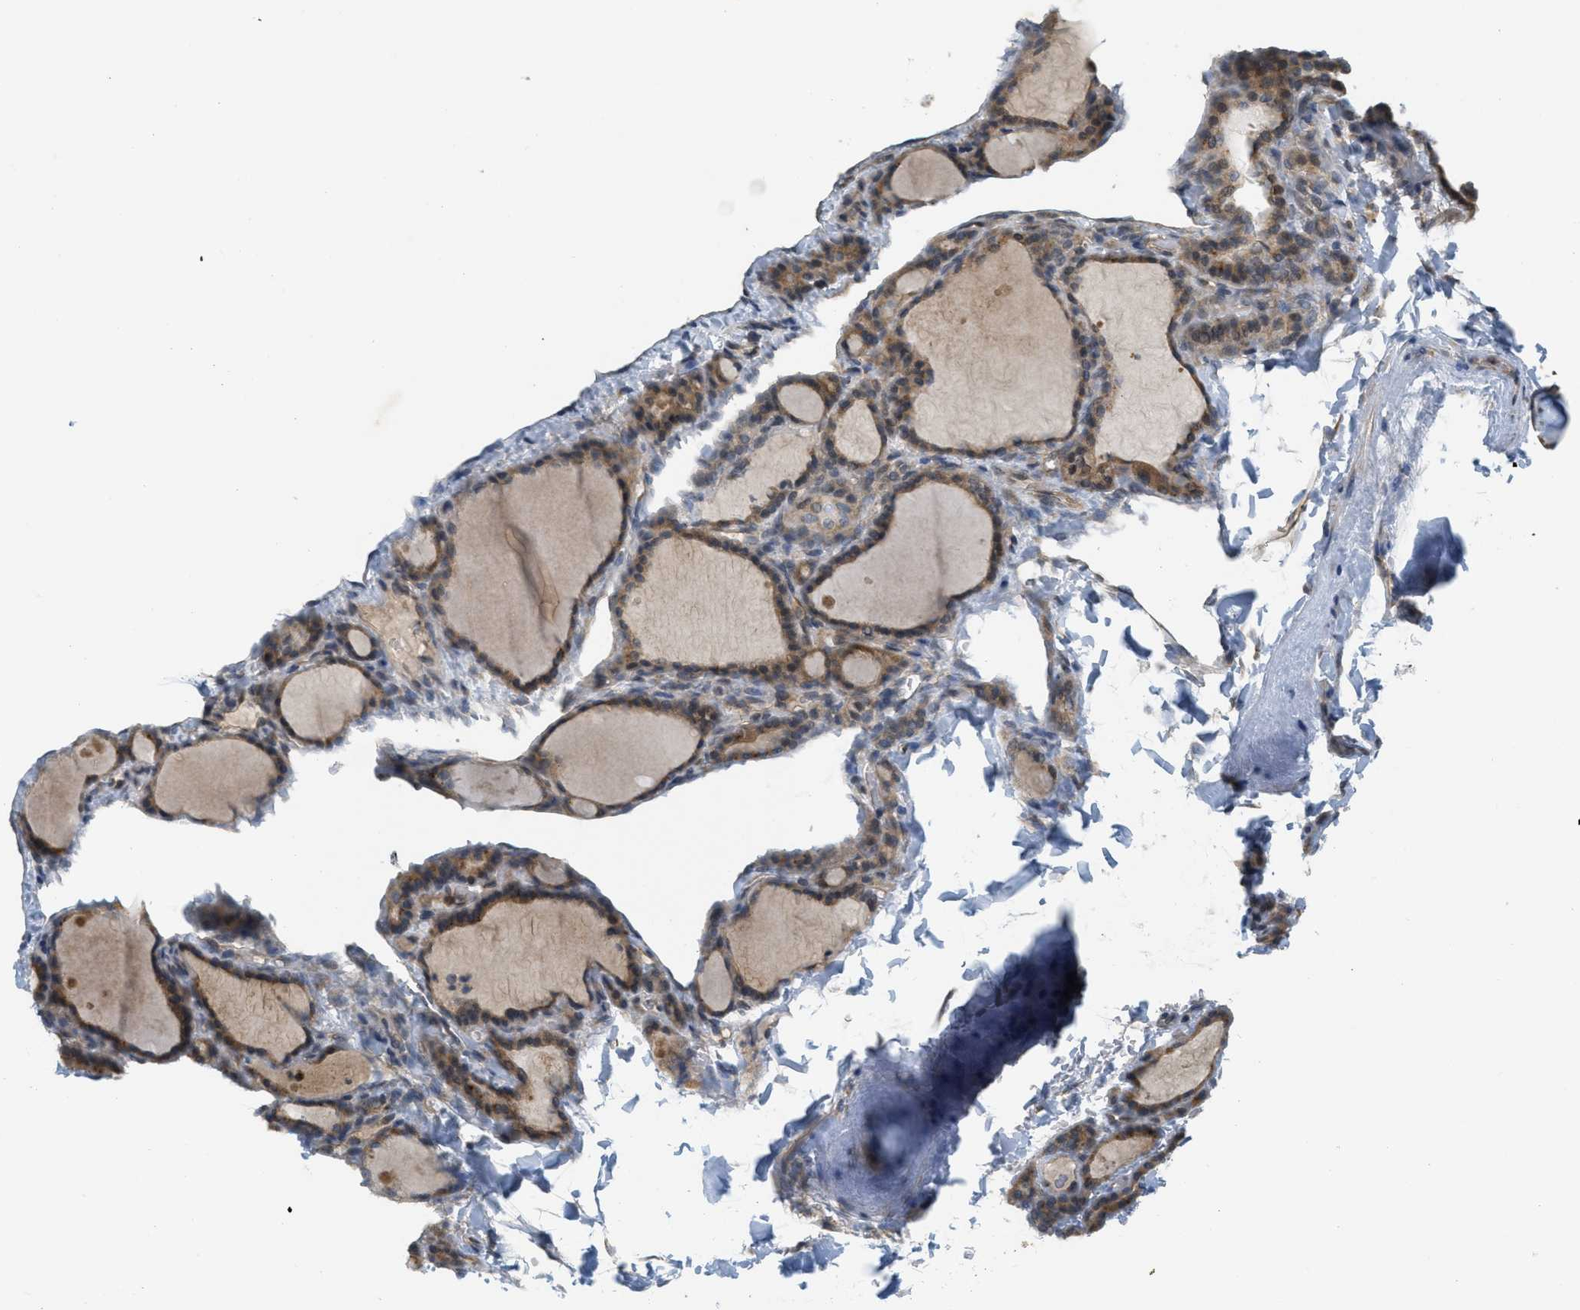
{"staining": {"intensity": "moderate", "quantity": ">75%", "location": "cytoplasmic/membranous,nuclear"}, "tissue": "thyroid gland", "cell_type": "Glandular cells", "image_type": "normal", "snomed": [{"axis": "morphology", "description": "Normal tissue, NOS"}, {"axis": "topography", "description": "Thyroid gland"}], "caption": "Immunohistochemistry (IHC) image of benign human thyroid gland stained for a protein (brown), which exhibits medium levels of moderate cytoplasmic/membranous,nuclear positivity in approximately >75% of glandular cells.", "gene": "PRKD1", "patient": {"sex": "female", "age": 28}}